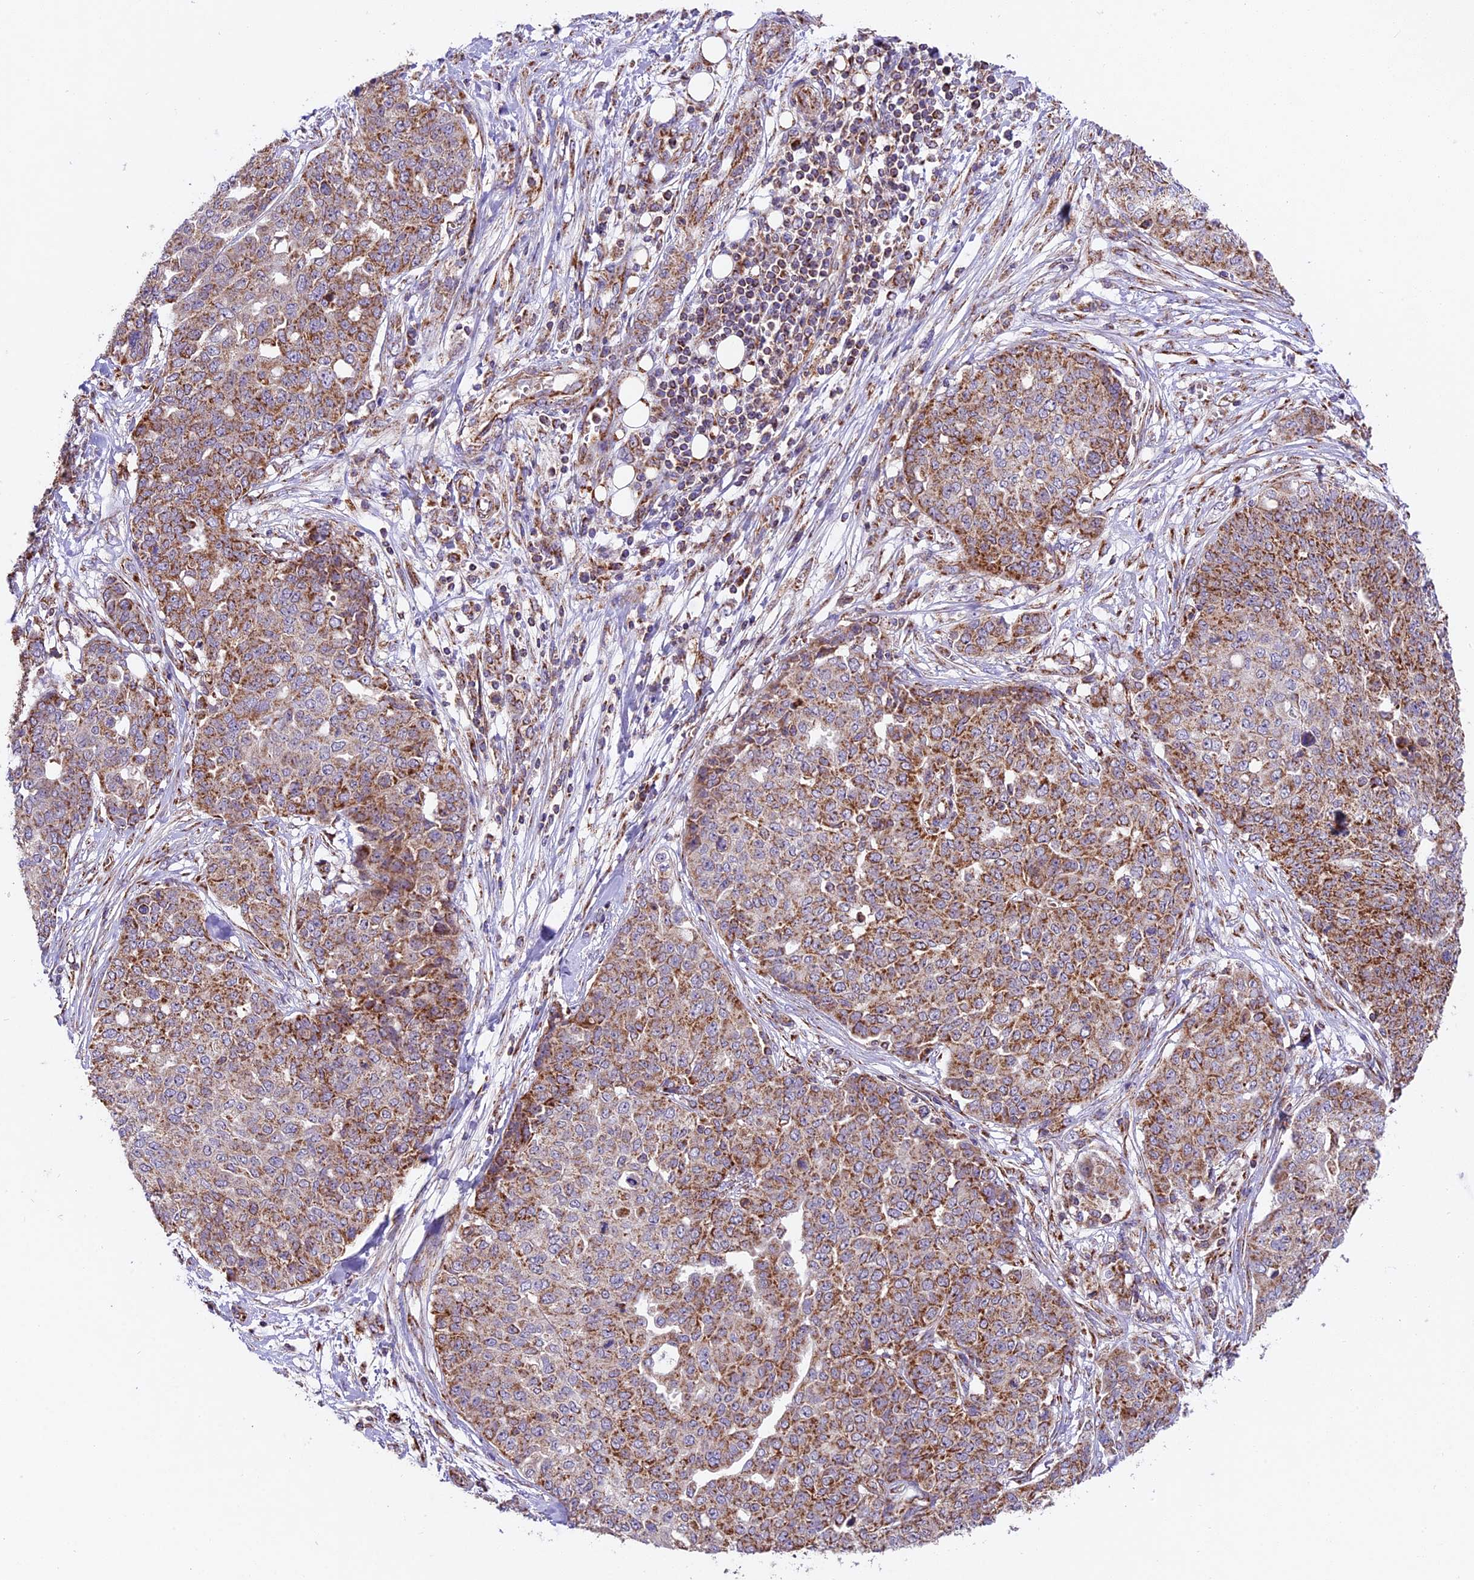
{"staining": {"intensity": "moderate", "quantity": ">75%", "location": "cytoplasmic/membranous"}, "tissue": "ovarian cancer", "cell_type": "Tumor cells", "image_type": "cancer", "snomed": [{"axis": "morphology", "description": "Cystadenocarcinoma, serous, NOS"}, {"axis": "topography", "description": "Soft tissue"}, {"axis": "topography", "description": "Ovary"}], "caption": "Serous cystadenocarcinoma (ovarian) stained for a protein shows moderate cytoplasmic/membranous positivity in tumor cells.", "gene": "NDUFA8", "patient": {"sex": "female", "age": 57}}